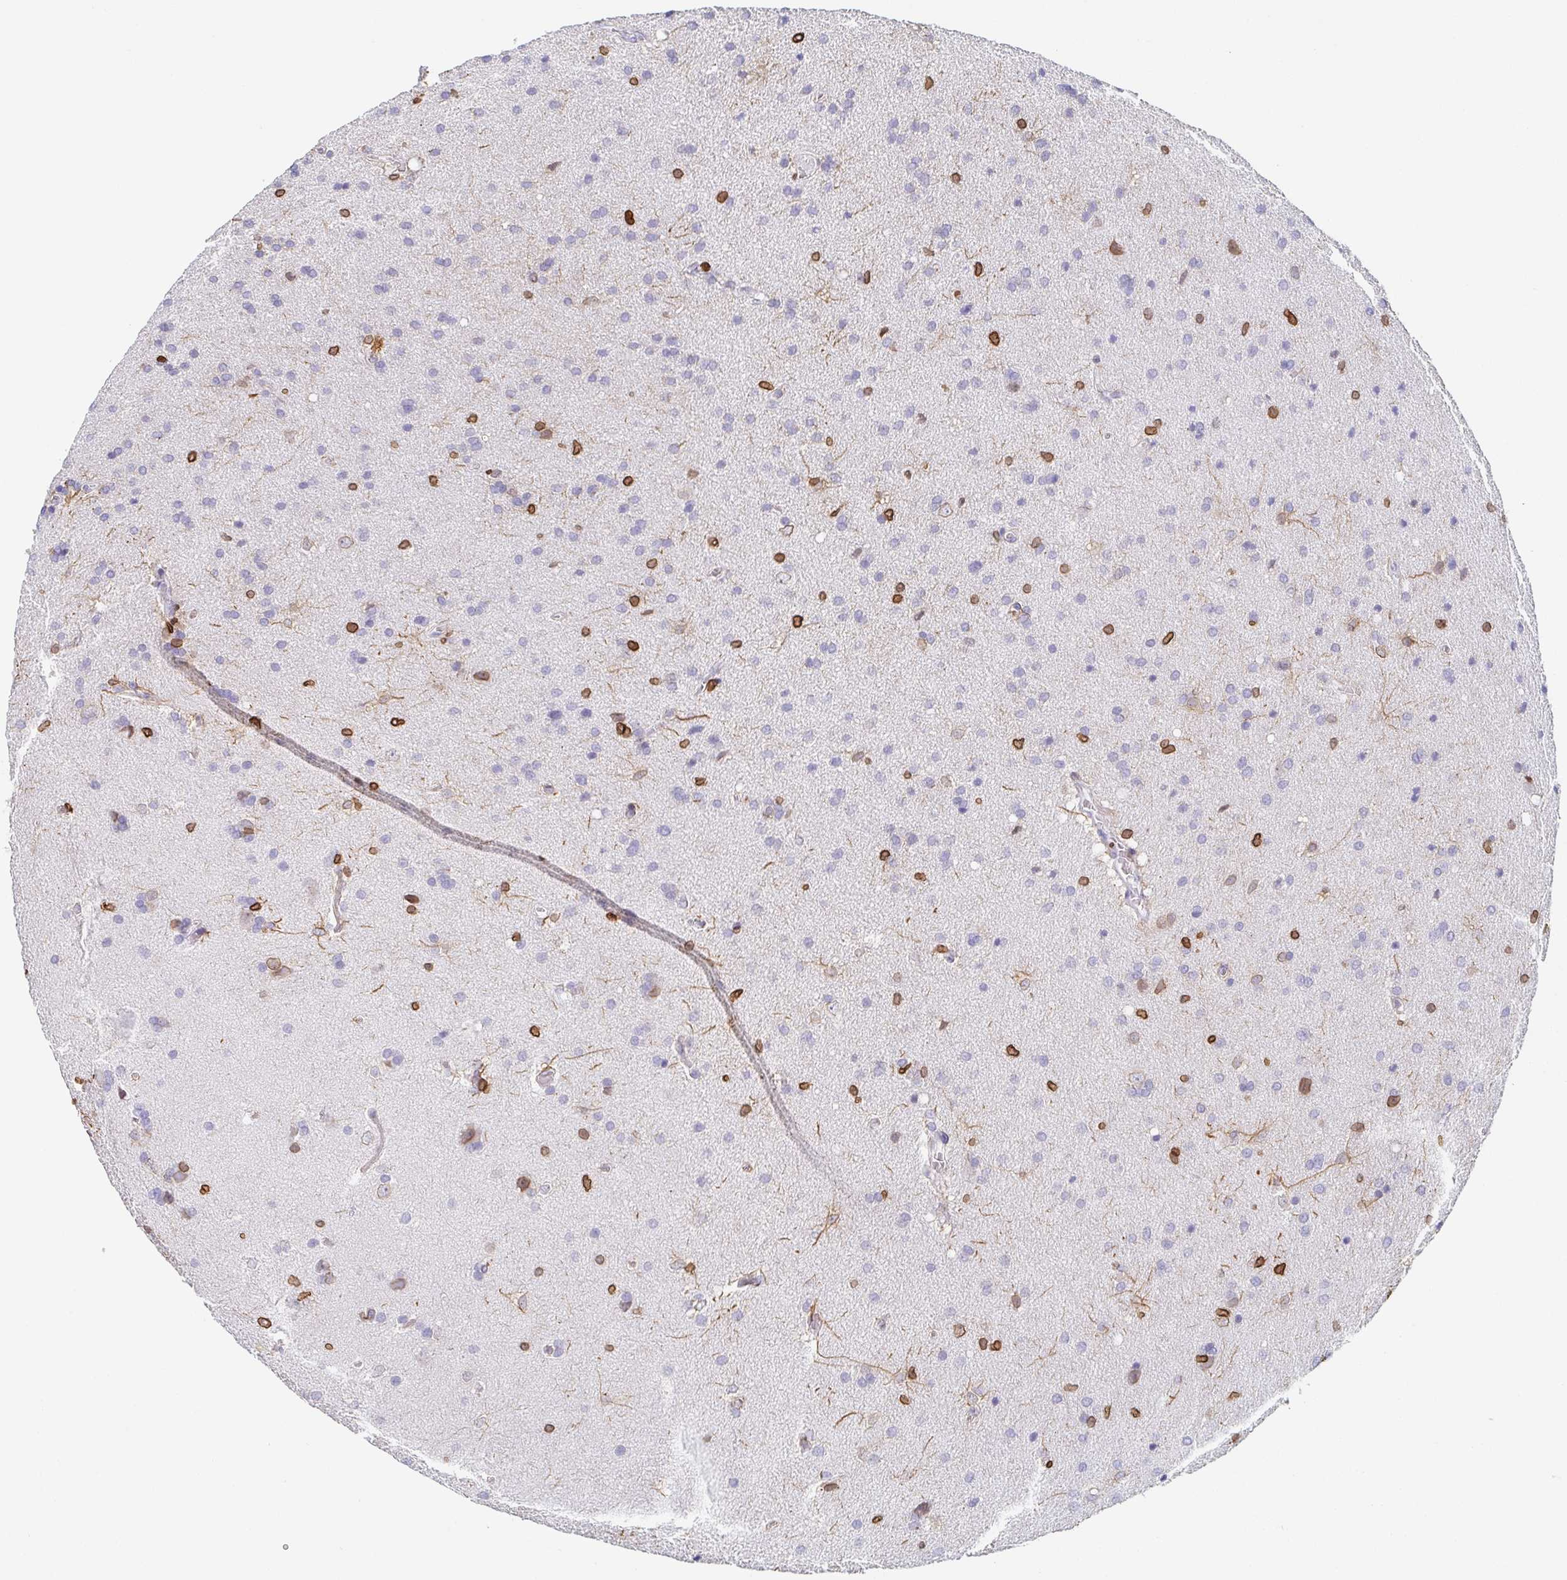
{"staining": {"intensity": "strong", "quantity": "<25%", "location": "cytoplasmic/membranous,nuclear"}, "tissue": "glioma", "cell_type": "Tumor cells", "image_type": "cancer", "snomed": [{"axis": "morphology", "description": "Glioma, malignant, Low grade"}, {"axis": "topography", "description": "Brain"}], "caption": "A brown stain labels strong cytoplasmic/membranous and nuclear staining of a protein in human glioma tumor cells.", "gene": "BTBD7", "patient": {"sex": "female", "age": 54}}